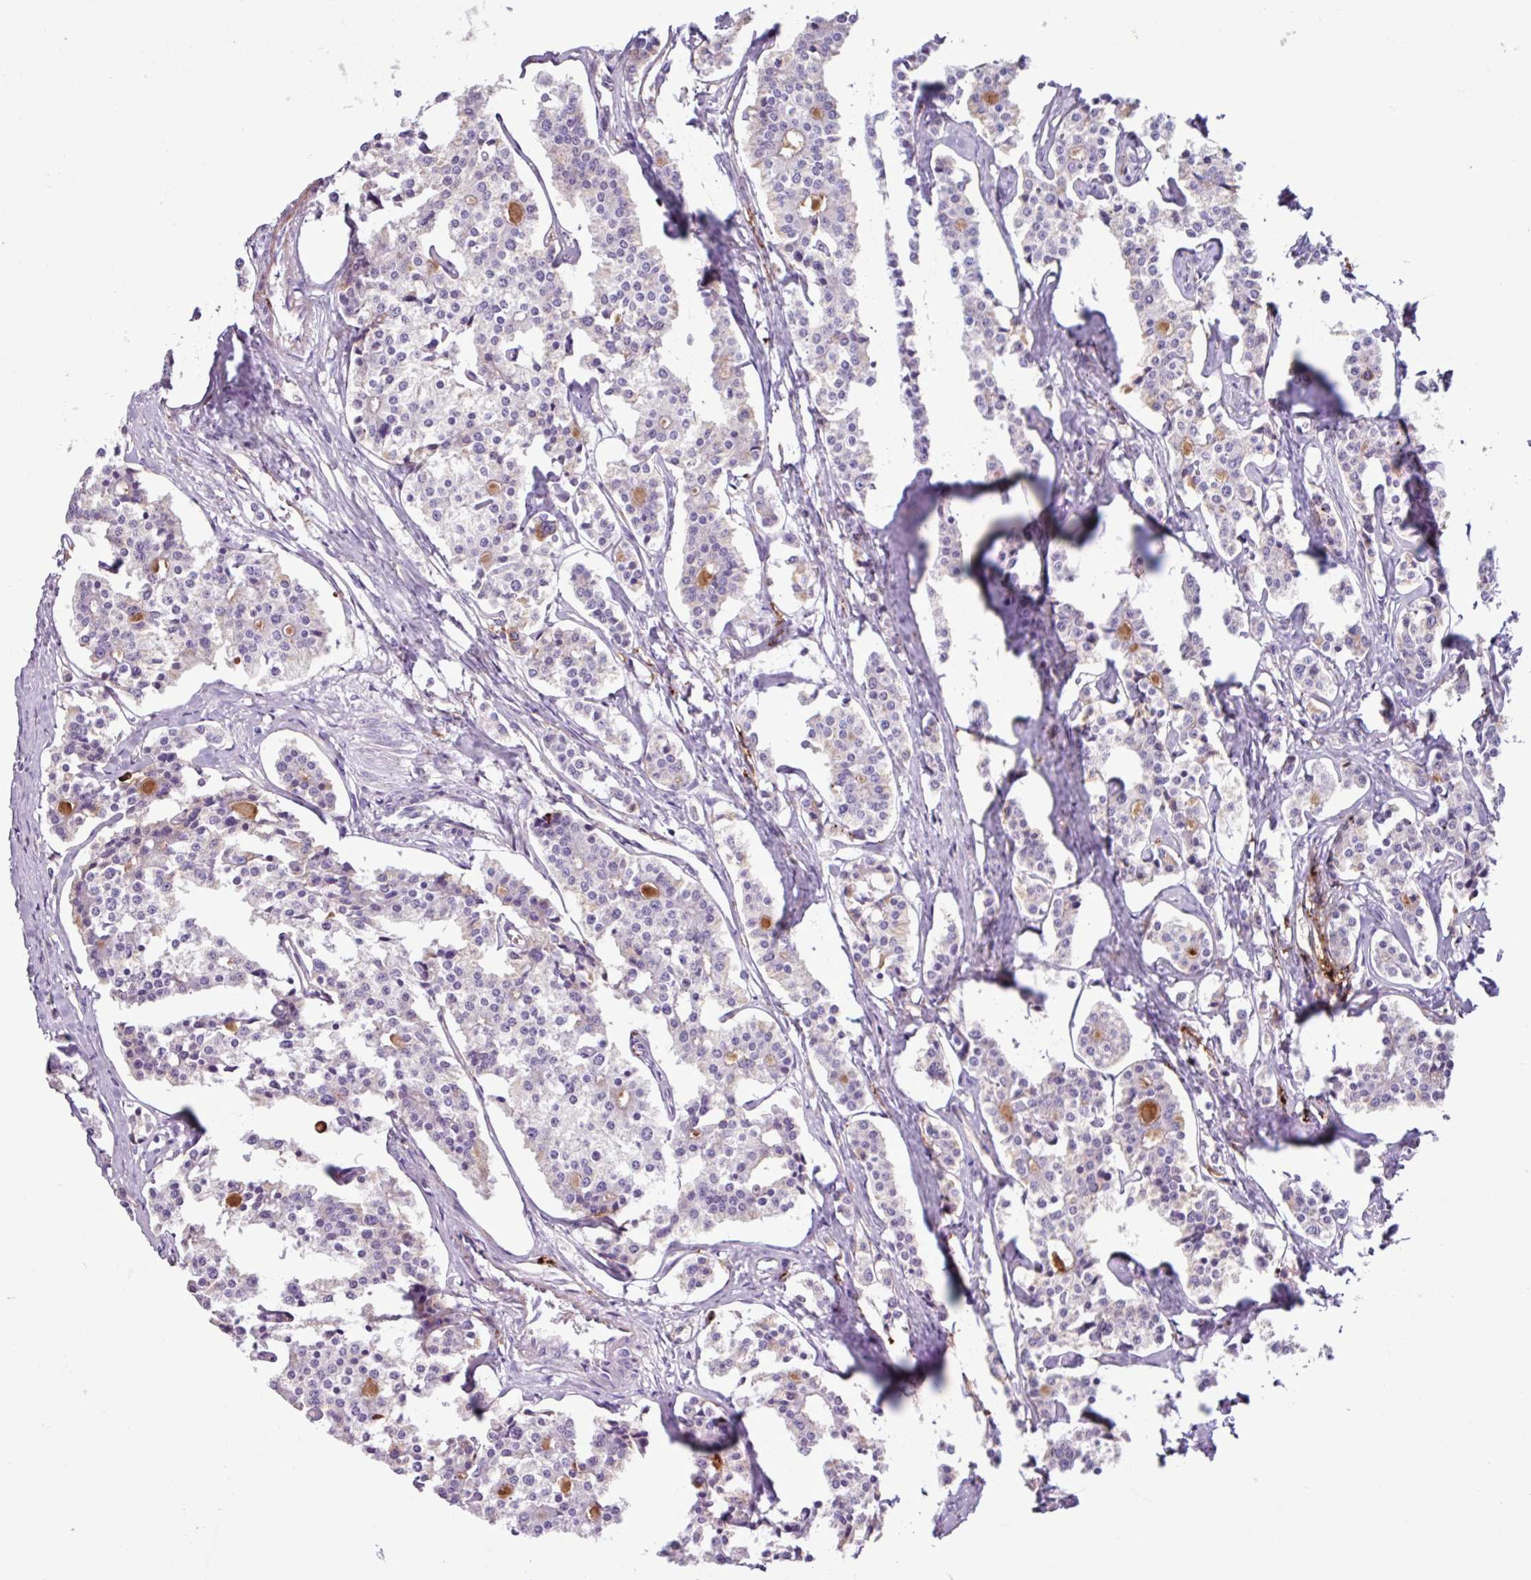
{"staining": {"intensity": "negative", "quantity": "none", "location": "none"}, "tissue": "carcinoid", "cell_type": "Tumor cells", "image_type": "cancer", "snomed": [{"axis": "morphology", "description": "Carcinoid, malignant, NOS"}, {"axis": "topography", "description": "Small intestine"}], "caption": "The IHC image has no significant staining in tumor cells of malignant carcinoid tissue.", "gene": "C9orf24", "patient": {"sex": "male", "age": 63}}